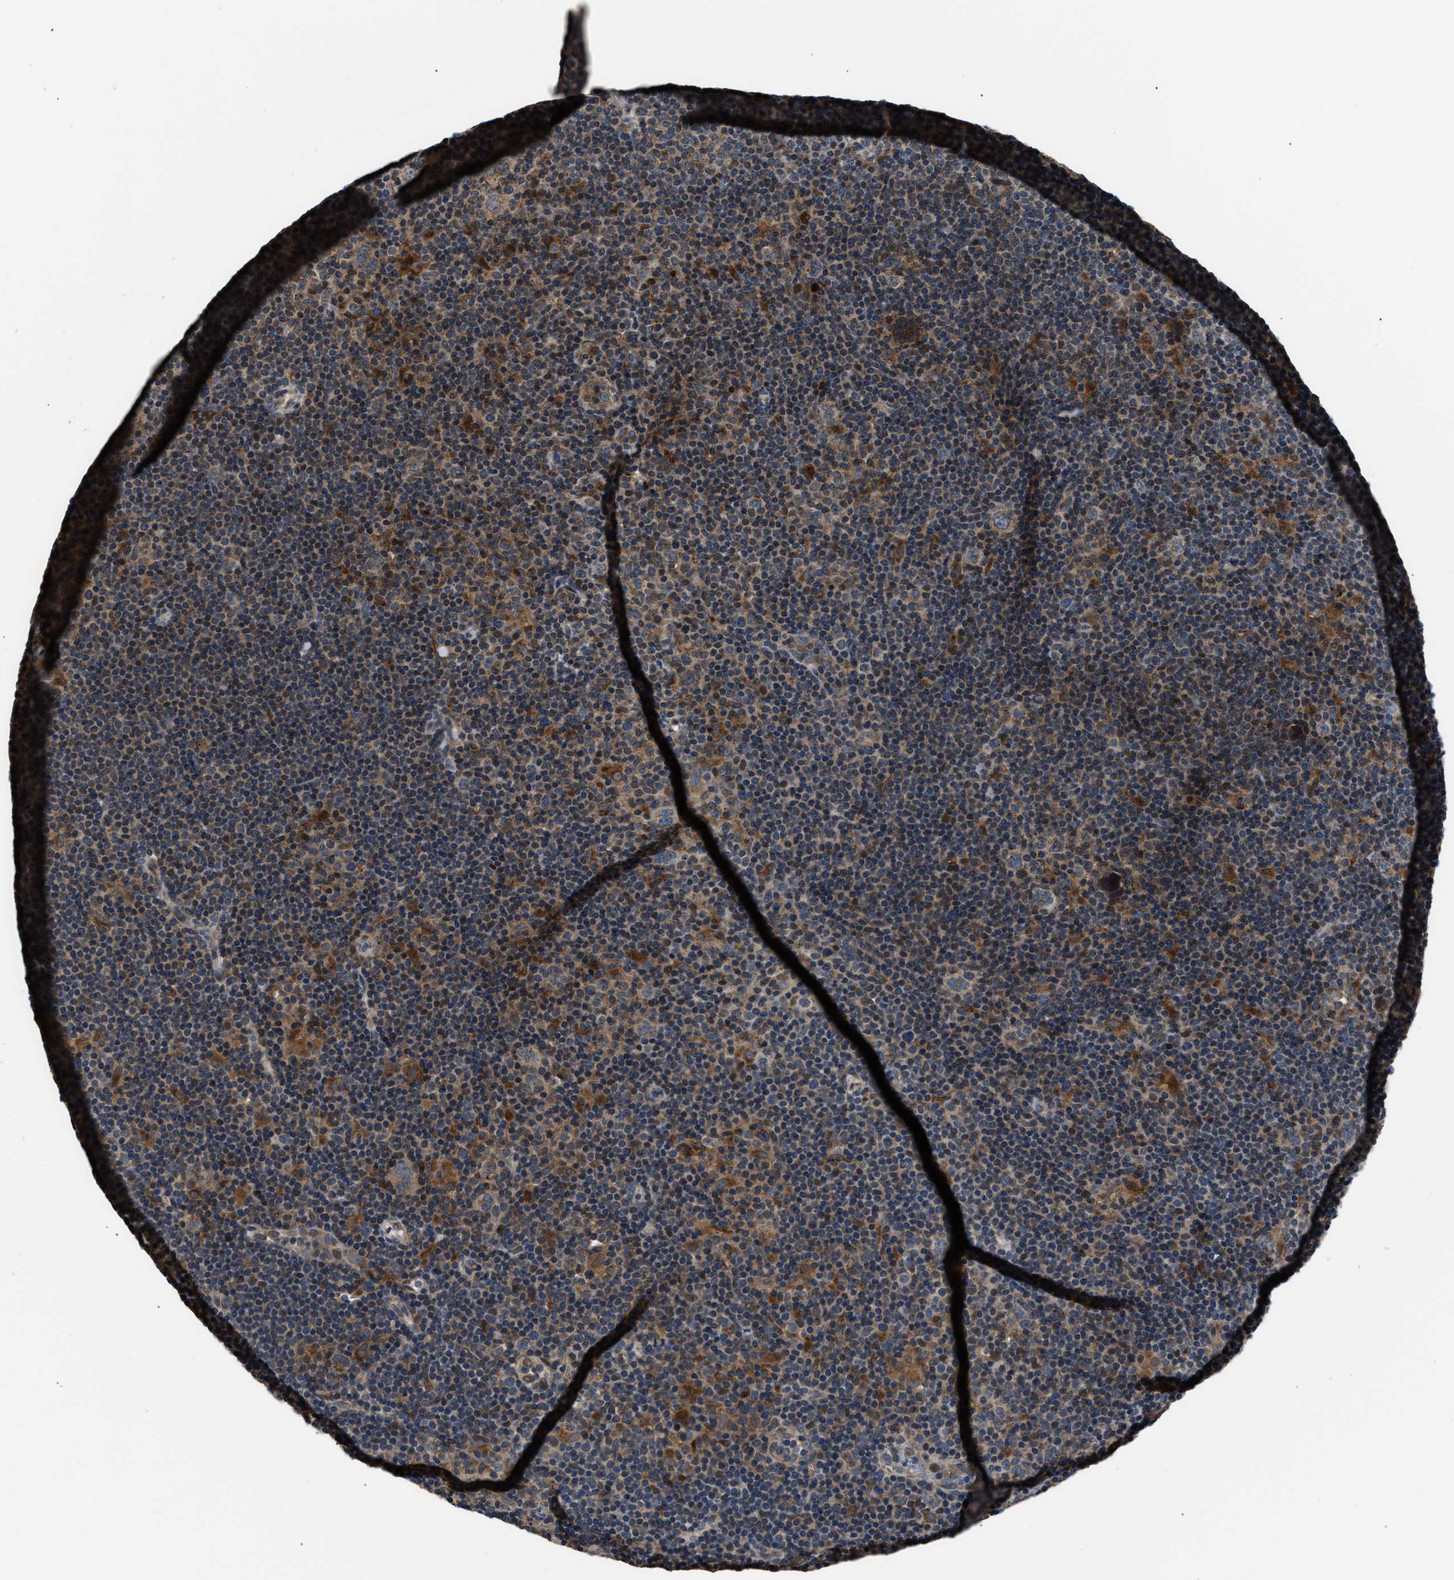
{"staining": {"intensity": "weak", "quantity": ">75%", "location": "cytoplasmic/membranous"}, "tissue": "lymphoma", "cell_type": "Tumor cells", "image_type": "cancer", "snomed": [{"axis": "morphology", "description": "Hodgkin's disease, NOS"}, {"axis": "topography", "description": "Lymph node"}], "caption": "Lymphoma stained for a protein displays weak cytoplasmic/membranous positivity in tumor cells.", "gene": "TNRC18", "patient": {"sex": "female", "age": 57}}